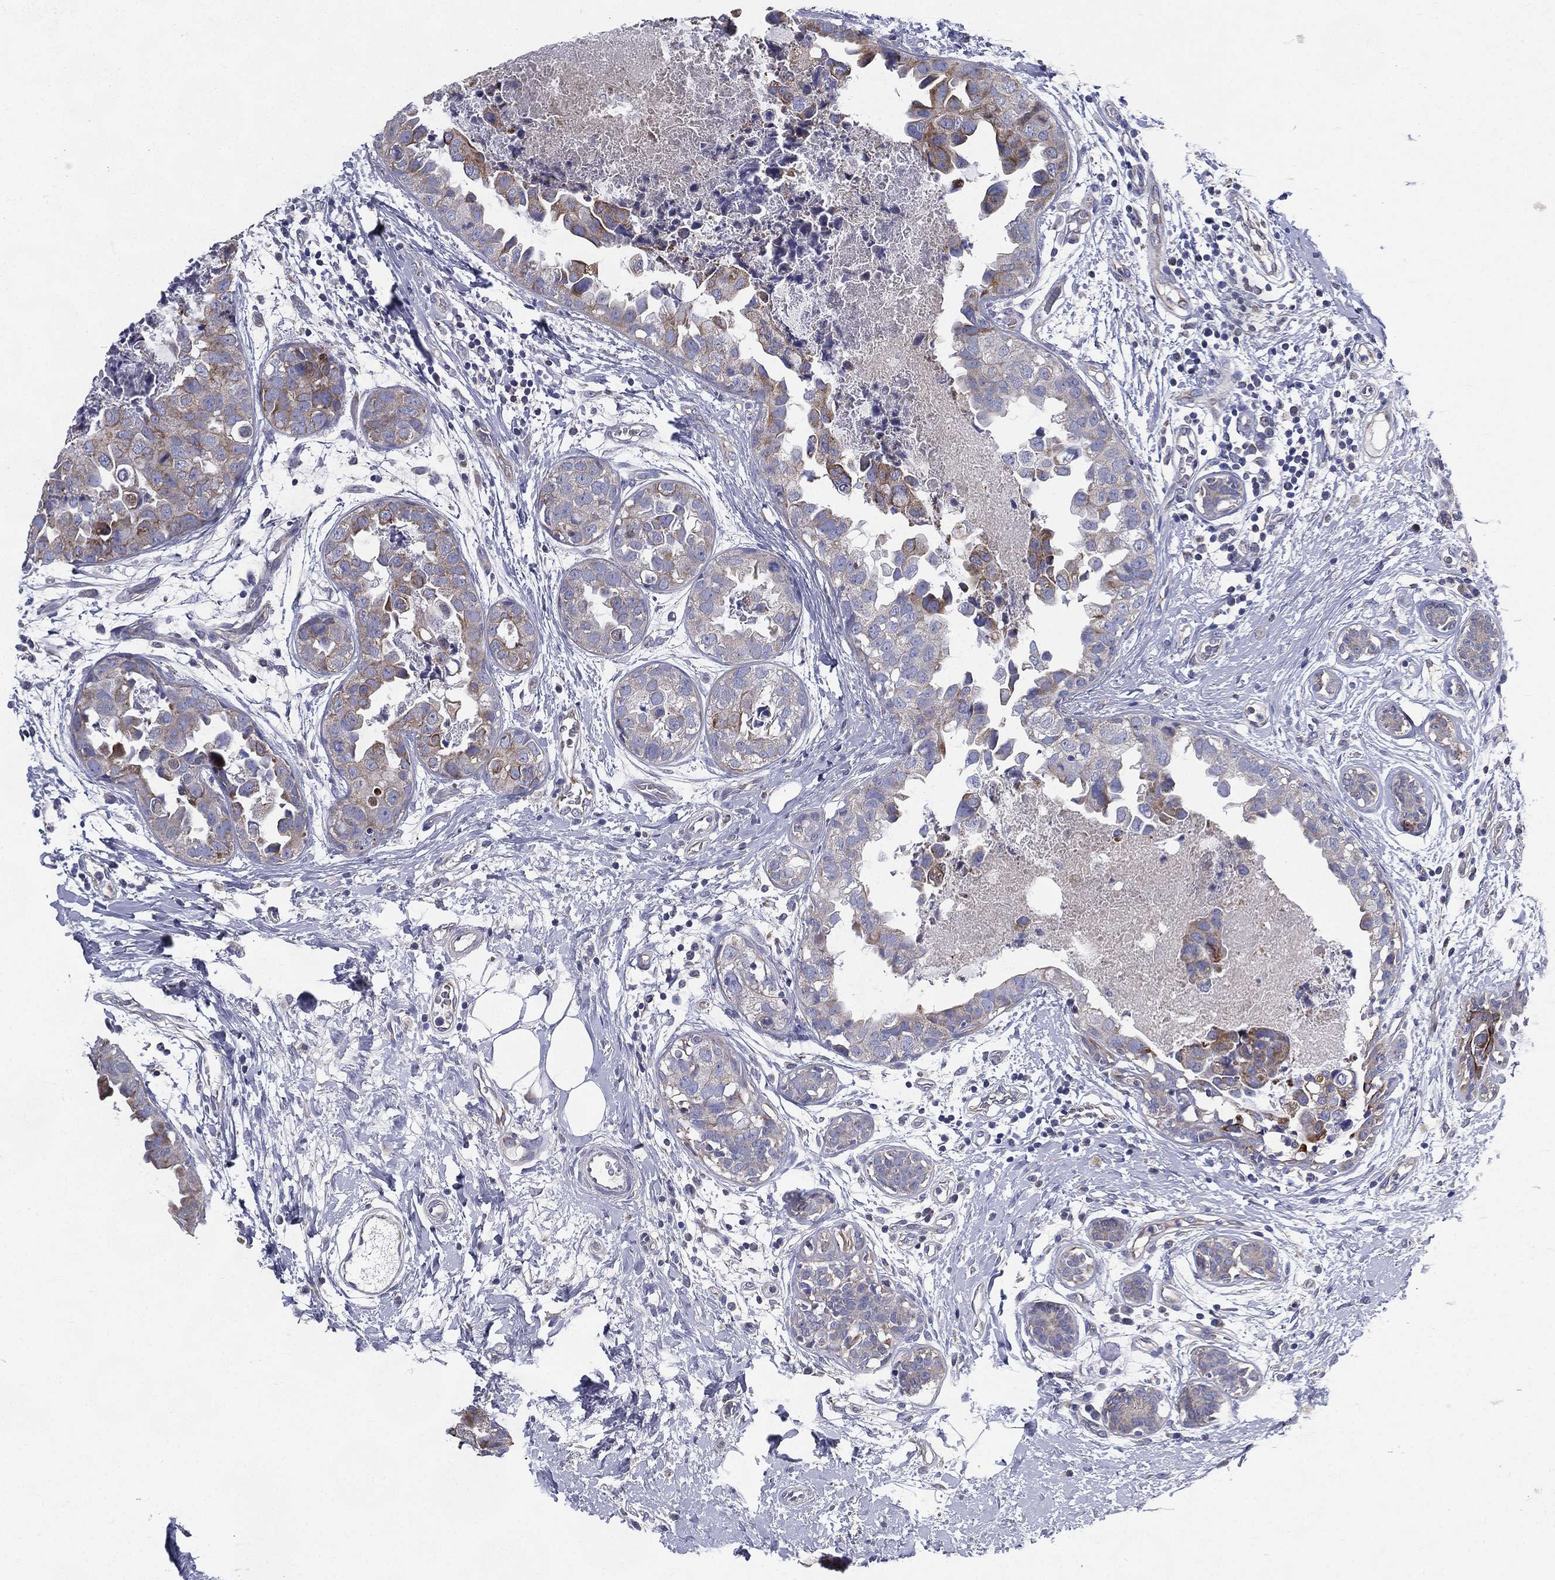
{"staining": {"intensity": "moderate", "quantity": "<25%", "location": "cytoplasmic/membranous"}, "tissue": "breast cancer", "cell_type": "Tumor cells", "image_type": "cancer", "snomed": [{"axis": "morphology", "description": "Normal tissue, NOS"}, {"axis": "morphology", "description": "Duct carcinoma"}, {"axis": "topography", "description": "Breast"}], "caption": "DAB immunohistochemical staining of infiltrating ductal carcinoma (breast) demonstrates moderate cytoplasmic/membranous protein staining in about <25% of tumor cells.", "gene": "PWWP3A", "patient": {"sex": "female", "age": 40}}